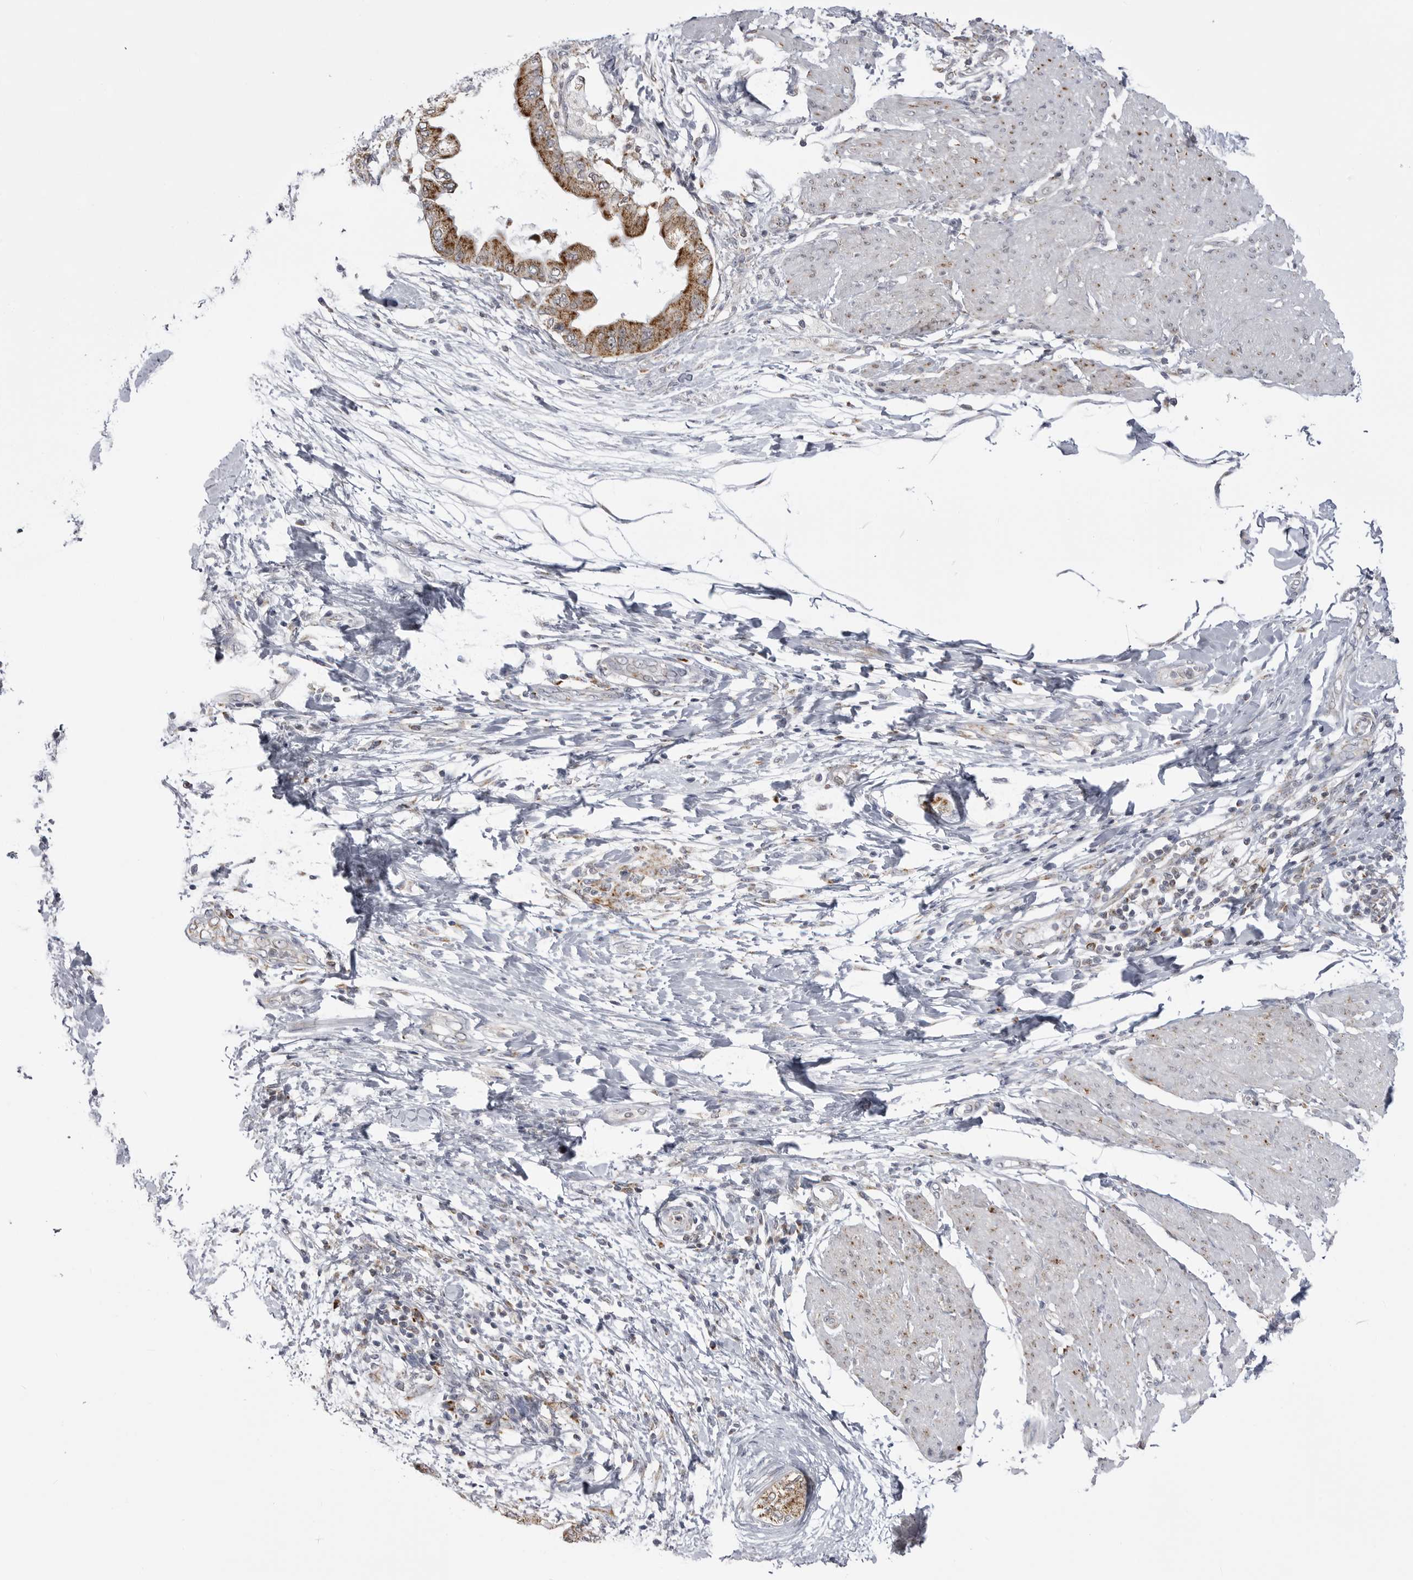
{"staining": {"intensity": "moderate", "quantity": ">75%", "location": "cytoplasmic/membranous"}, "tissue": "pancreatic cancer", "cell_type": "Tumor cells", "image_type": "cancer", "snomed": [{"axis": "morphology", "description": "Normal tissue, NOS"}, {"axis": "morphology", "description": "Adenocarcinoma, NOS"}, {"axis": "topography", "description": "Pancreas"}, {"axis": "topography", "description": "Duodenum"}], "caption": "DAB immunohistochemical staining of human pancreatic cancer (adenocarcinoma) displays moderate cytoplasmic/membranous protein staining in about >75% of tumor cells. (DAB (3,3'-diaminobenzidine) IHC with brightfield microscopy, high magnification).", "gene": "FH", "patient": {"sex": "female", "age": 60}}